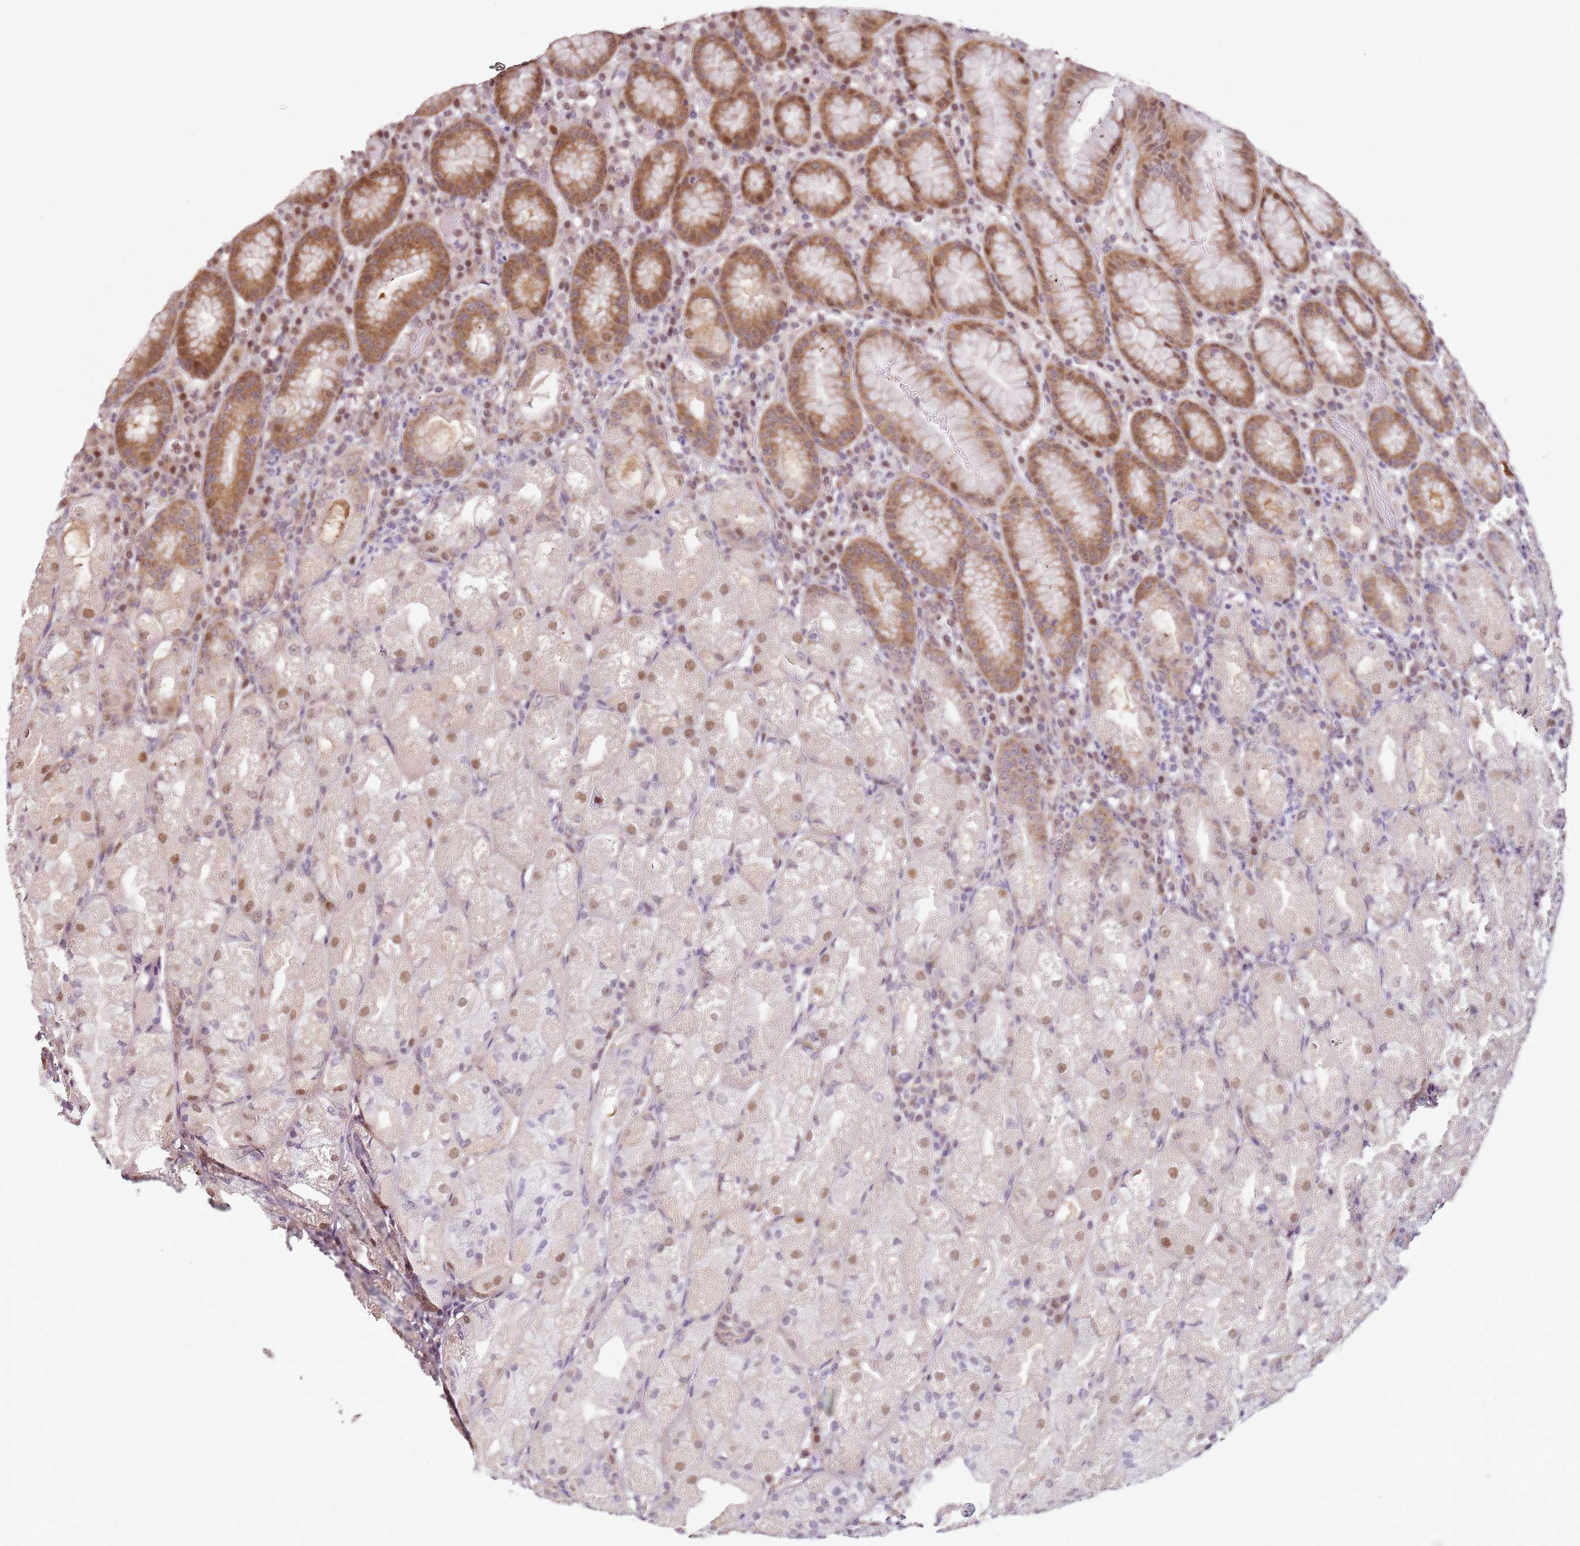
{"staining": {"intensity": "moderate", "quantity": ">75%", "location": "cytoplasmic/membranous,nuclear"}, "tissue": "stomach", "cell_type": "Glandular cells", "image_type": "normal", "snomed": [{"axis": "morphology", "description": "Normal tissue, NOS"}, {"axis": "topography", "description": "Stomach, upper"}], "caption": "This photomicrograph shows normal stomach stained with immunohistochemistry (IHC) to label a protein in brown. The cytoplasmic/membranous,nuclear of glandular cells show moderate positivity for the protein. Nuclei are counter-stained blue.", "gene": "PSMD4", "patient": {"sex": "male", "age": 52}}